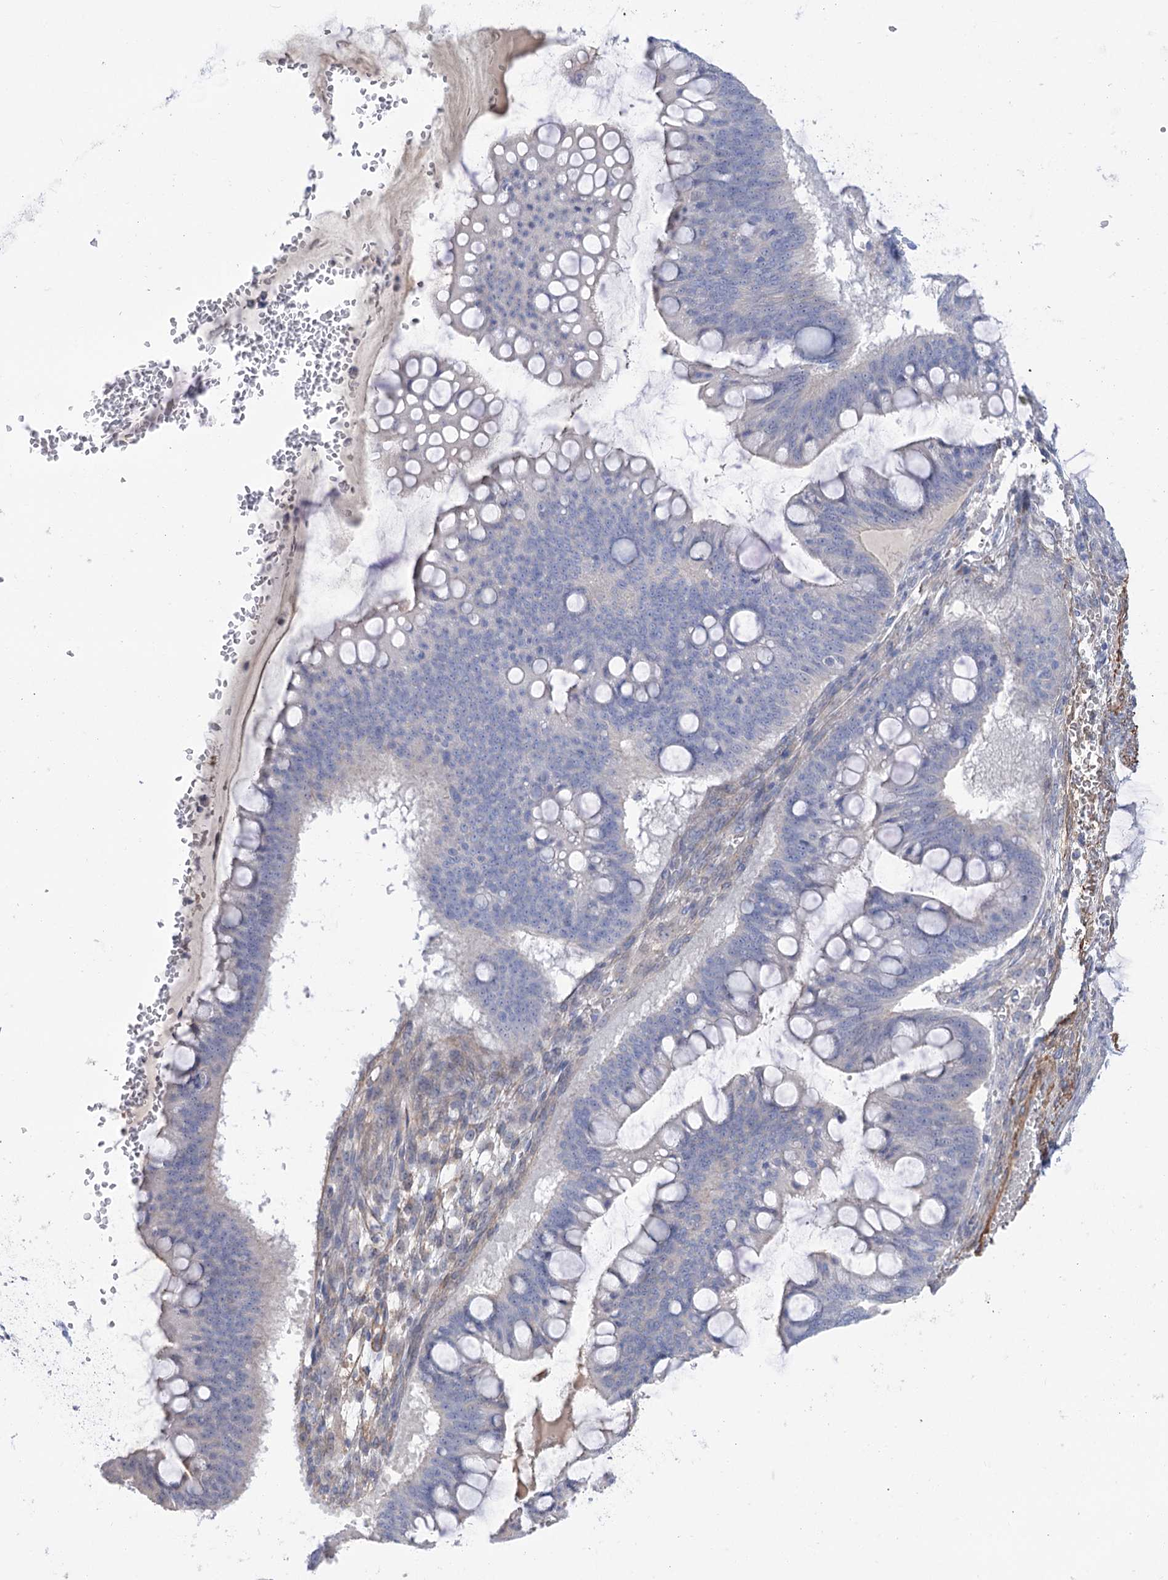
{"staining": {"intensity": "negative", "quantity": "none", "location": "none"}, "tissue": "ovarian cancer", "cell_type": "Tumor cells", "image_type": "cancer", "snomed": [{"axis": "morphology", "description": "Cystadenocarcinoma, mucinous, NOS"}, {"axis": "topography", "description": "Ovary"}], "caption": "This is a photomicrograph of IHC staining of ovarian cancer (mucinous cystadenocarcinoma), which shows no expression in tumor cells.", "gene": "WASHC3", "patient": {"sex": "female", "age": 73}}